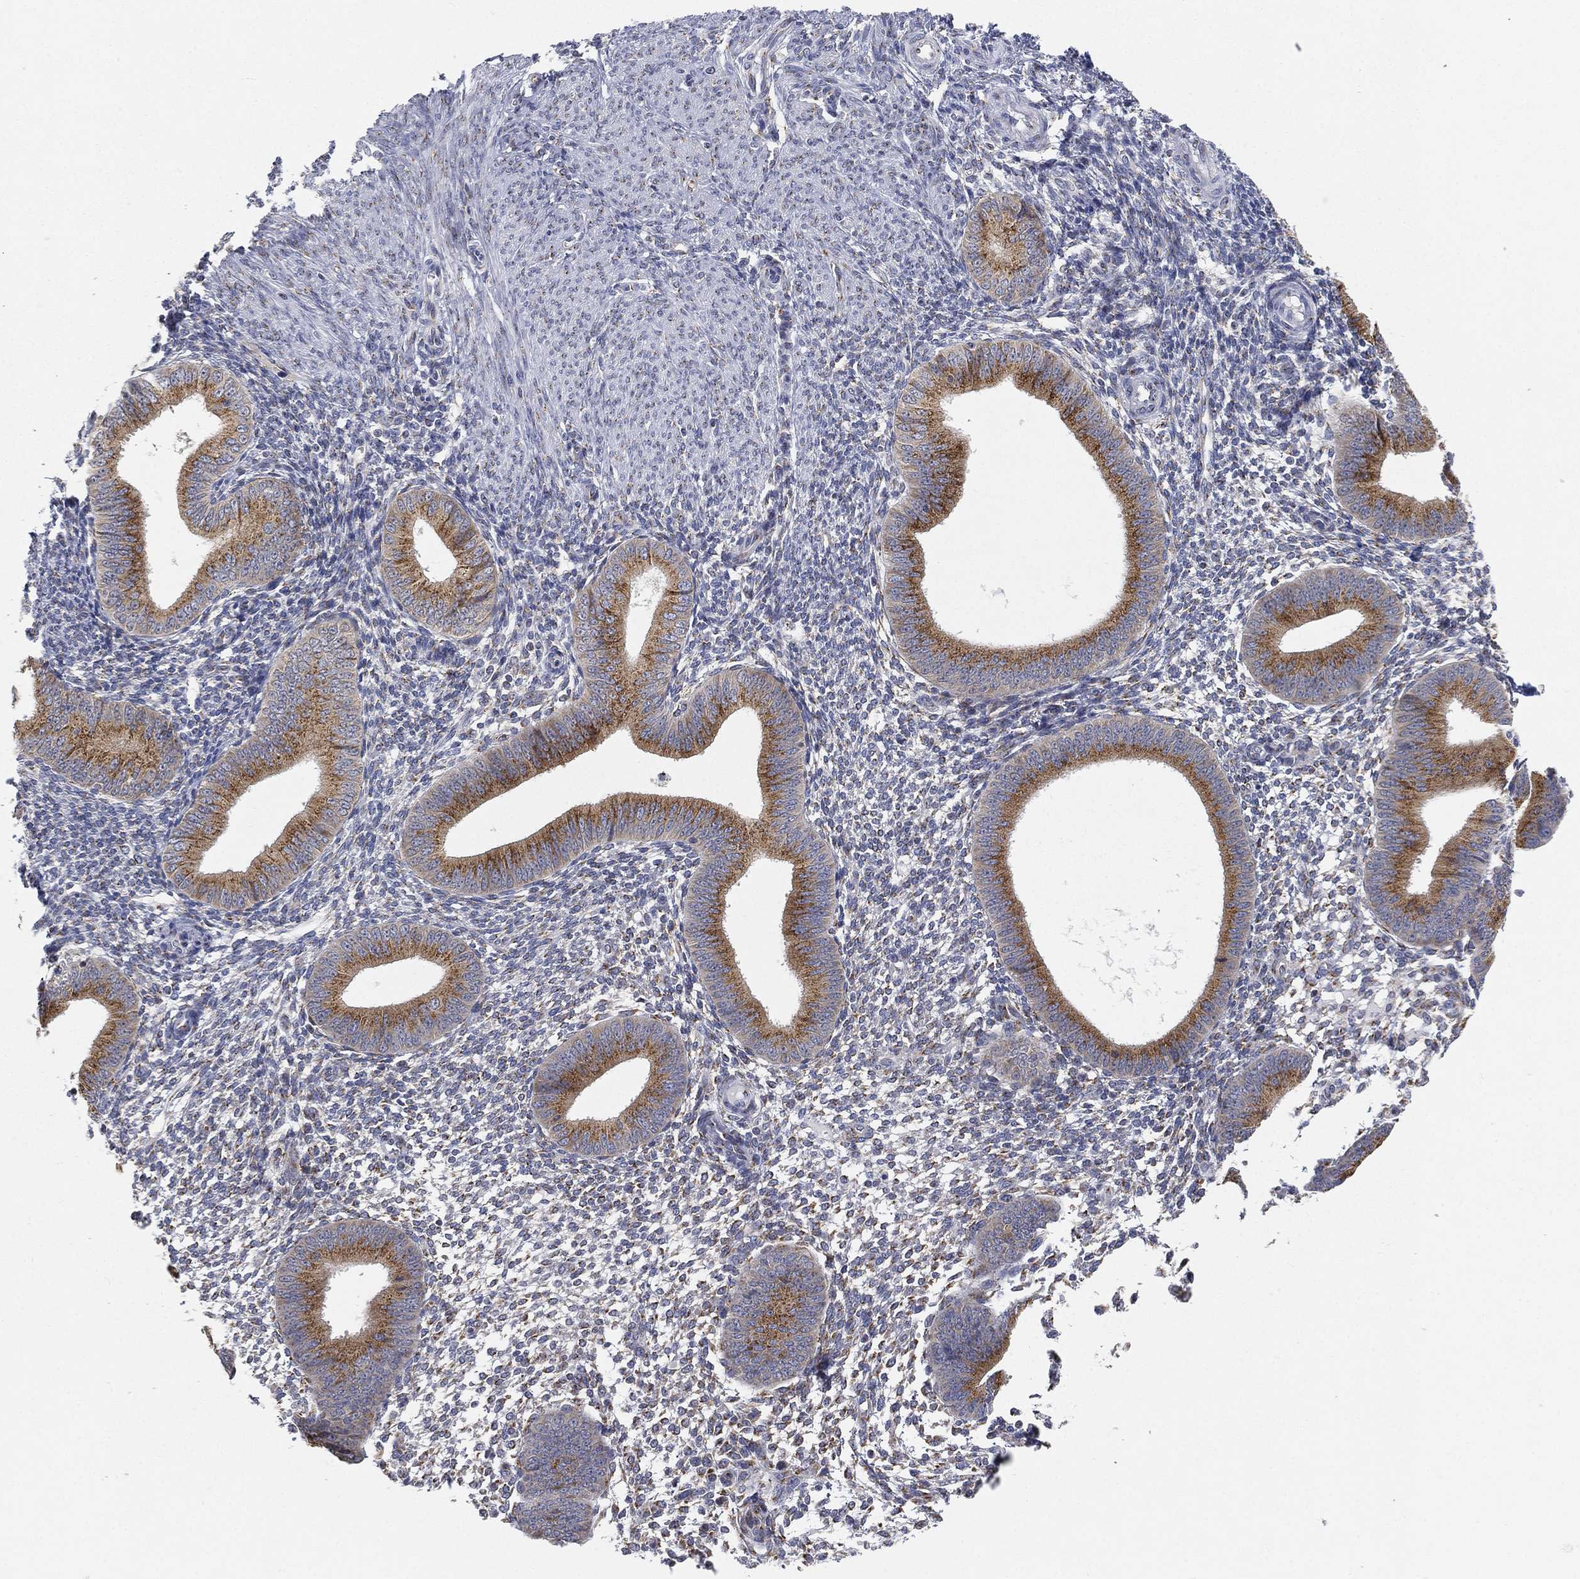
{"staining": {"intensity": "moderate", "quantity": "<25%", "location": "cytoplasmic/membranous"}, "tissue": "endometrium", "cell_type": "Cells in endometrial stroma", "image_type": "normal", "snomed": [{"axis": "morphology", "description": "Normal tissue, NOS"}, {"axis": "topography", "description": "Endometrium"}], "caption": "IHC micrograph of benign human endometrium stained for a protein (brown), which shows low levels of moderate cytoplasmic/membranous staining in about <25% of cells in endometrial stroma.", "gene": "TICAM1", "patient": {"sex": "female", "age": 39}}